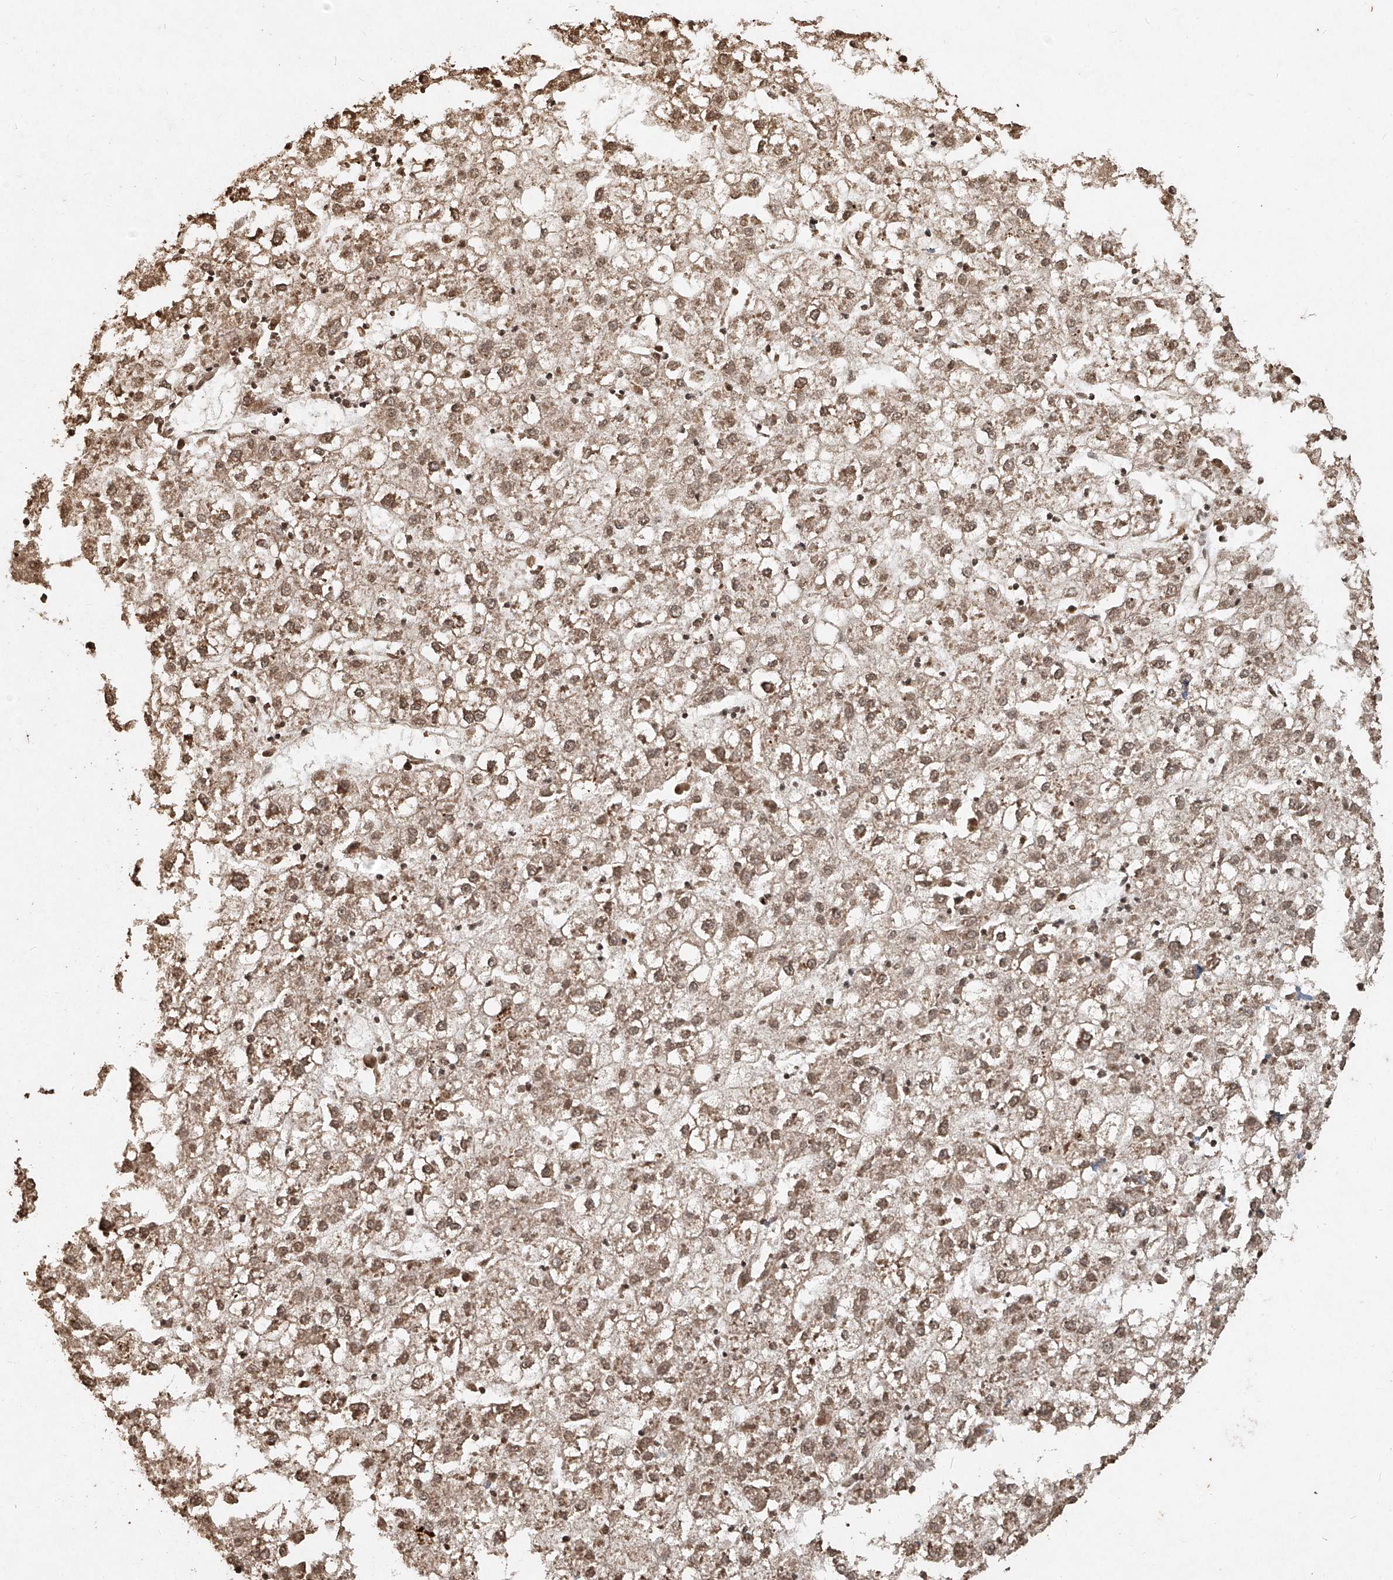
{"staining": {"intensity": "moderate", "quantity": ">75%", "location": "nuclear"}, "tissue": "liver cancer", "cell_type": "Tumor cells", "image_type": "cancer", "snomed": [{"axis": "morphology", "description": "Carcinoma, Hepatocellular, NOS"}, {"axis": "topography", "description": "Liver"}], "caption": "A photomicrograph of liver cancer (hepatocellular carcinoma) stained for a protein shows moderate nuclear brown staining in tumor cells. (Brightfield microscopy of DAB IHC at high magnification).", "gene": "UBE2K", "patient": {"sex": "male", "age": 72}}